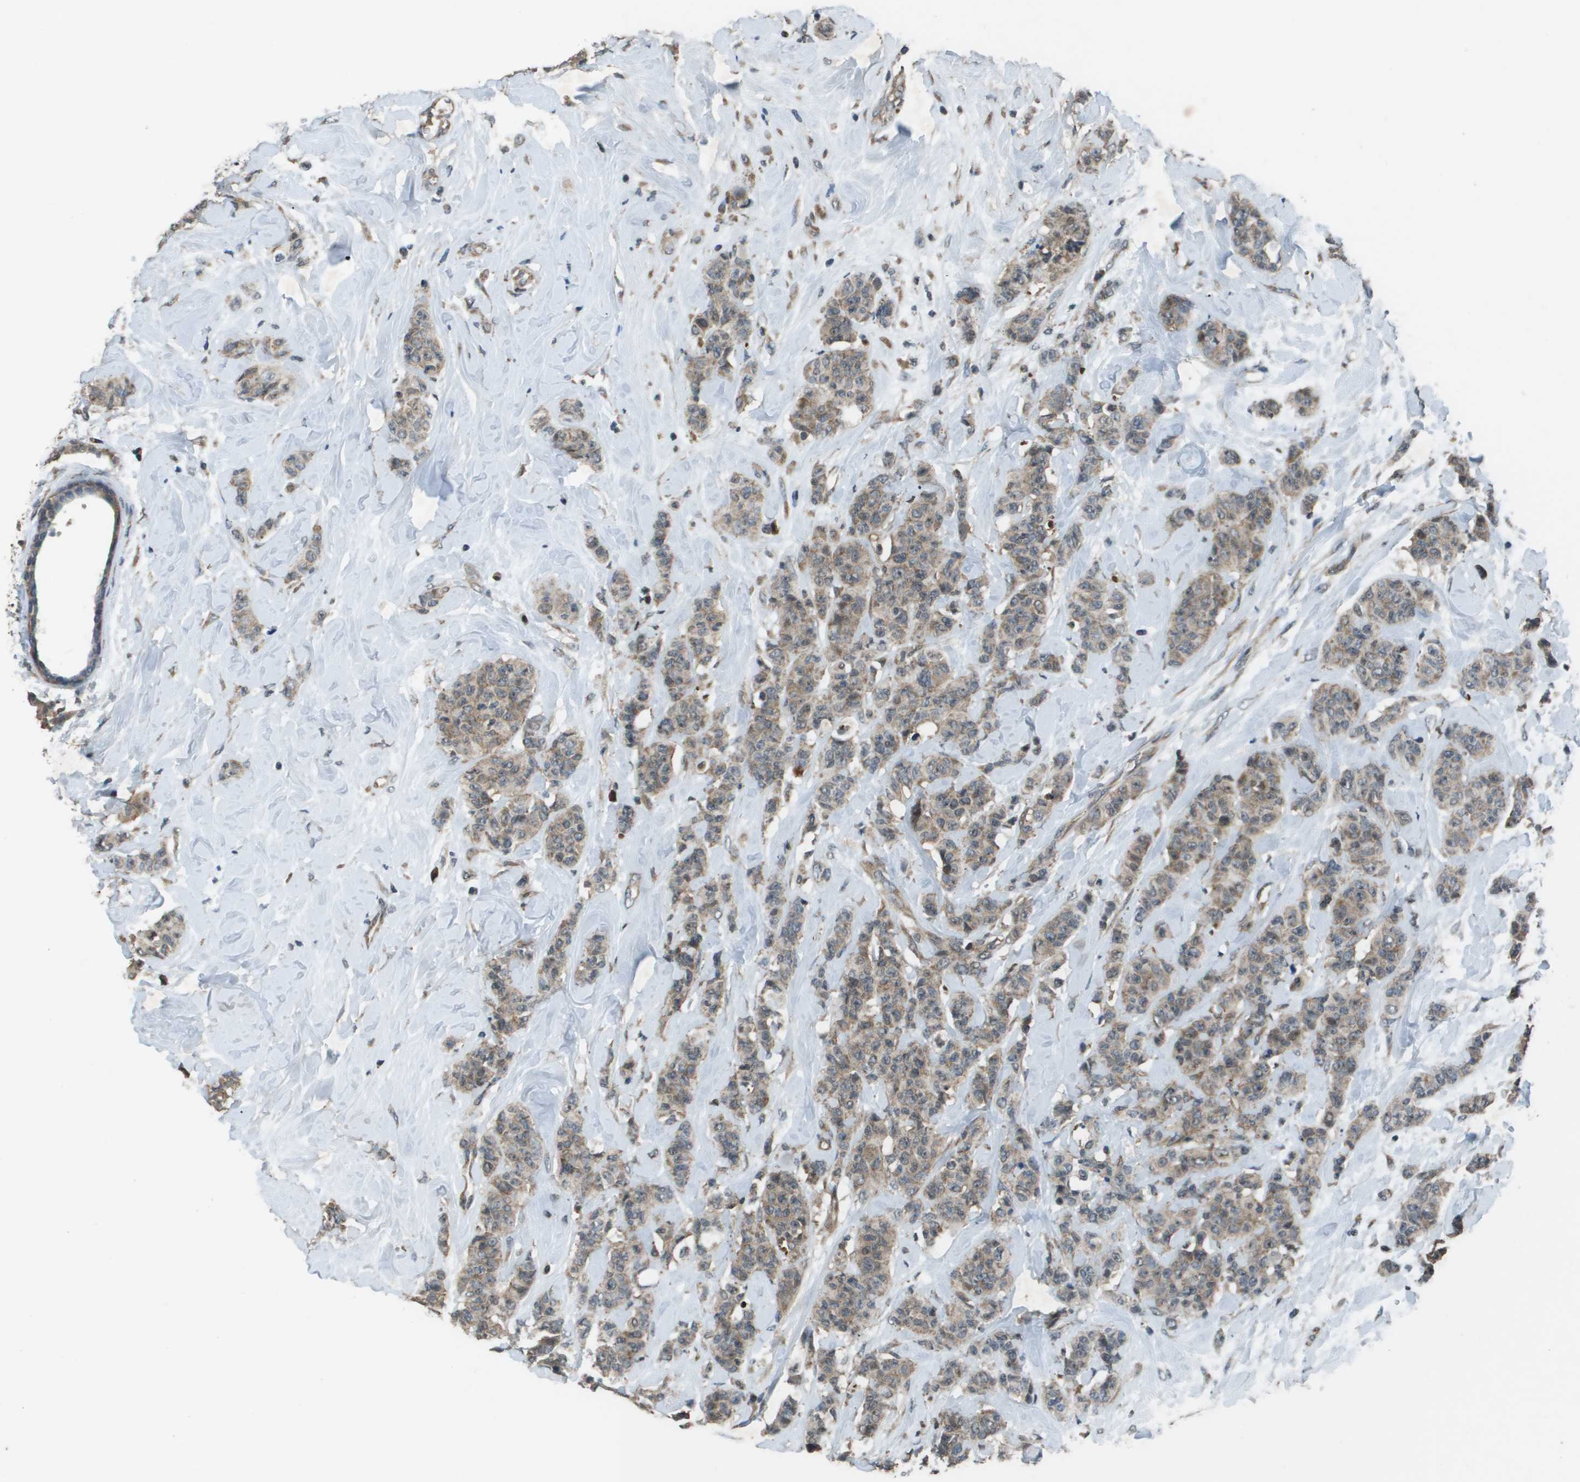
{"staining": {"intensity": "weak", "quantity": ">75%", "location": "cytoplasmic/membranous"}, "tissue": "breast cancer", "cell_type": "Tumor cells", "image_type": "cancer", "snomed": [{"axis": "morphology", "description": "Normal tissue, NOS"}, {"axis": "morphology", "description": "Duct carcinoma"}, {"axis": "topography", "description": "Breast"}], "caption": "Approximately >75% of tumor cells in breast intraductal carcinoma display weak cytoplasmic/membranous protein expression as visualized by brown immunohistochemical staining.", "gene": "GOSR2", "patient": {"sex": "female", "age": 40}}